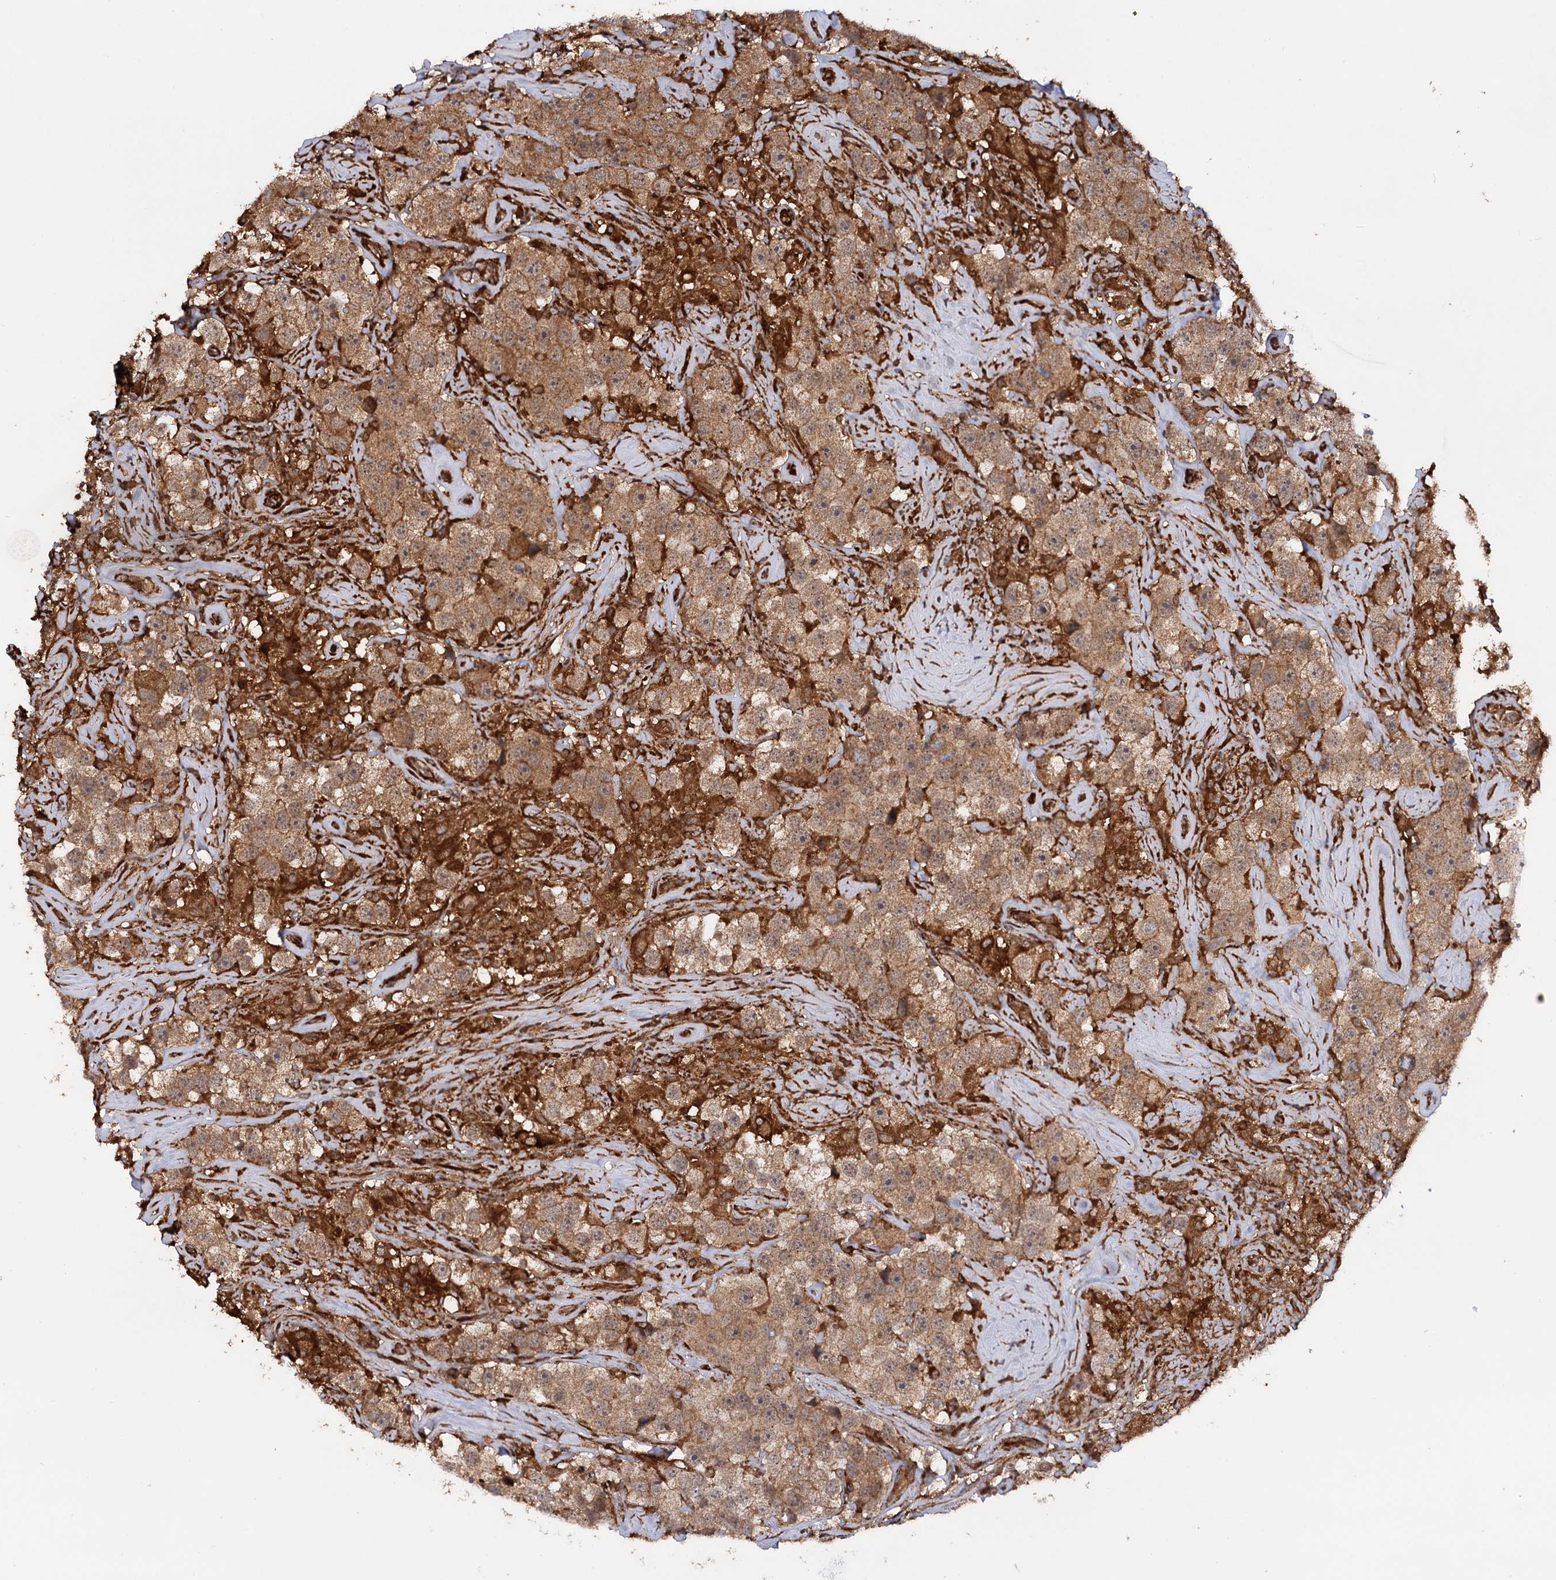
{"staining": {"intensity": "moderate", "quantity": ">75%", "location": "cytoplasmic/membranous"}, "tissue": "testis cancer", "cell_type": "Tumor cells", "image_type": "cancer", "snomed": [{"axis": "morphology", "description": "Seminoma, NOS"}, {"axis": "topography", "description": "Testis"}], "caption": "The photomicrograph reveals immunohistochemical staining of testis seminoma. There is moderate cytoplasmic/membranous expression is identified in approximately >75% of tumor cells.", "gene": "ATP8B4", "patient": {"sex": "male", "age": 49}}